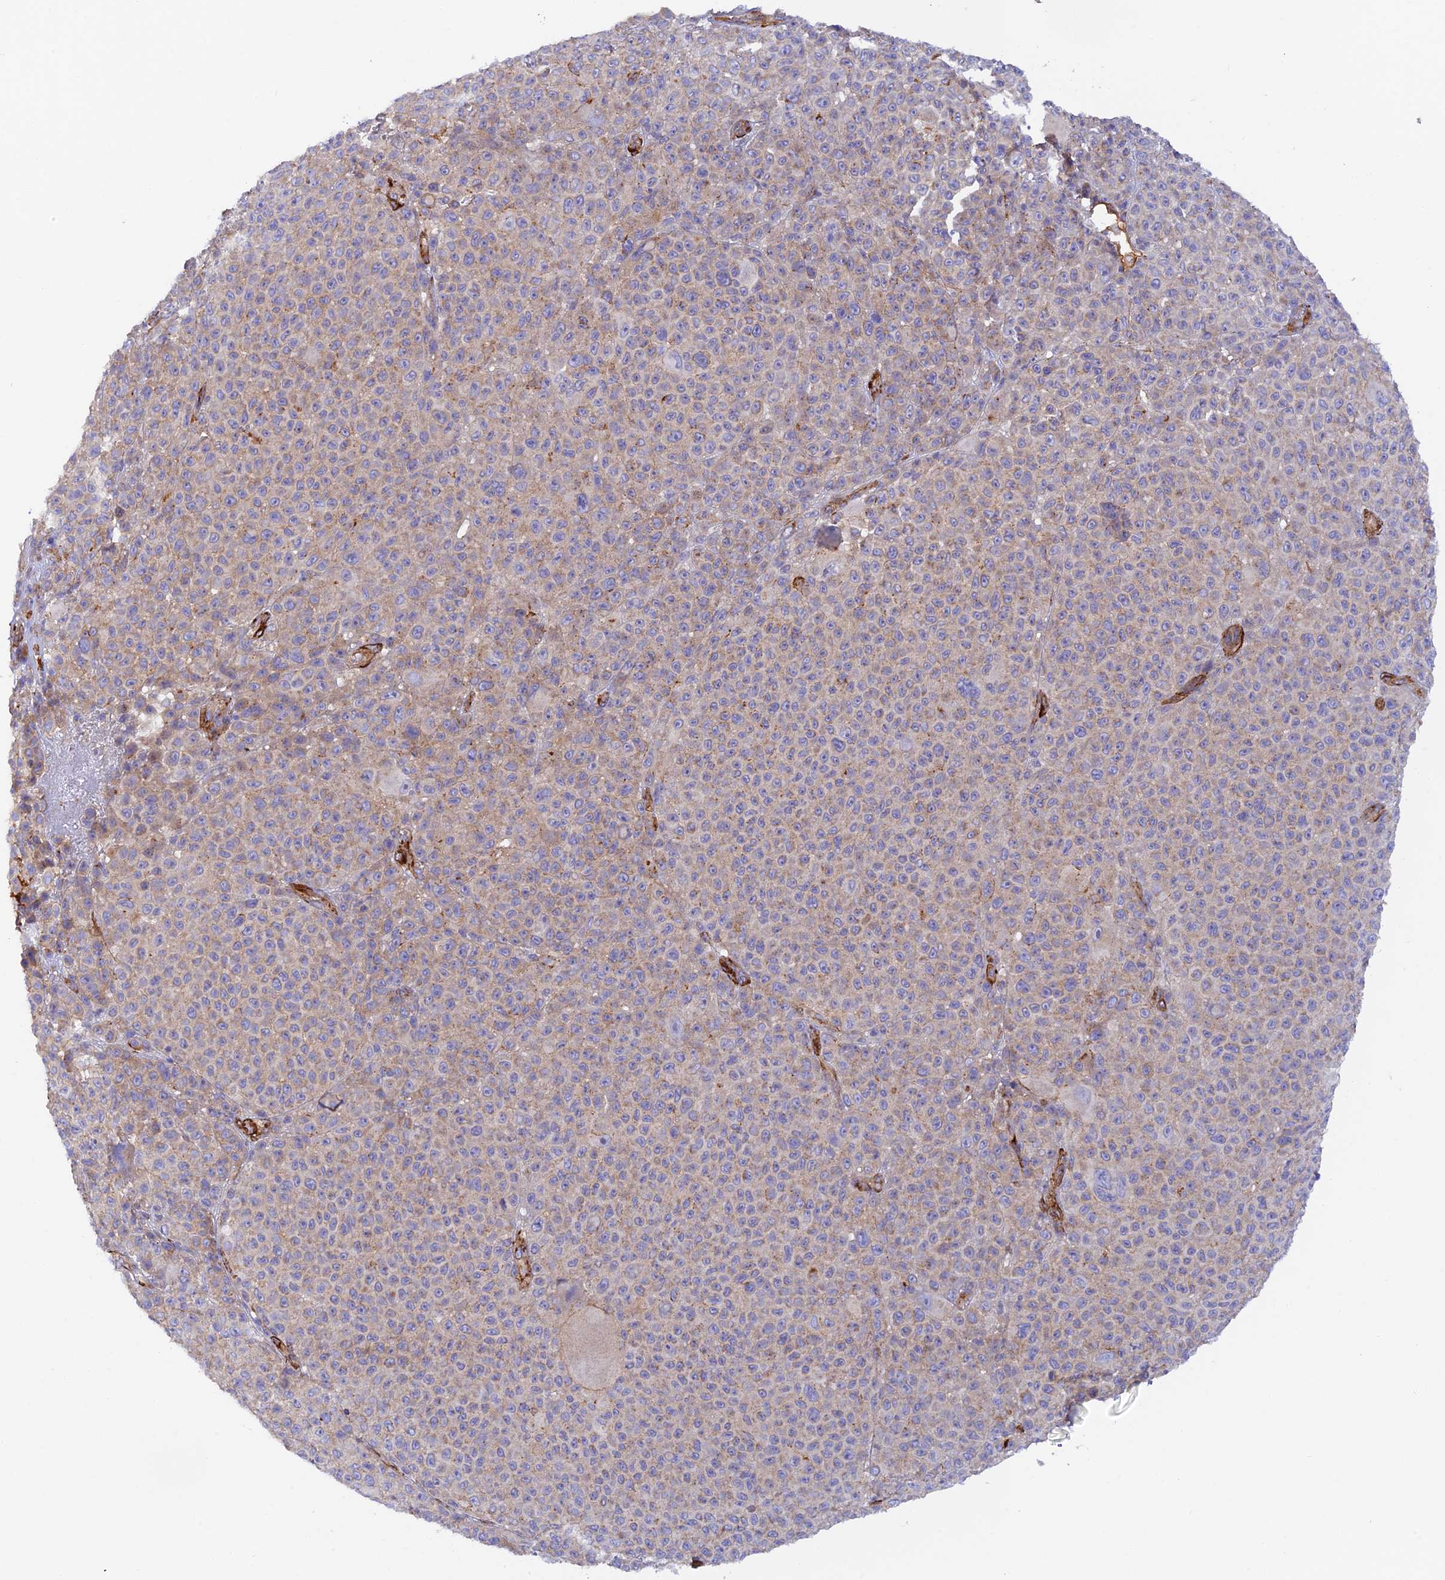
{"staining": {"intensity": "weak", "quantity": "25%-75%", "location": "cytoplasmic/membranous"}, "tissue": "melanoma", "cell_type": "Tumor cells", "image_type": "cancer", "snomed": [{"axis": "morphology", "description": "Malignant melanoma, NOS"}, {"axis": "topography", "description": "Skin"}], "caption": "Melanoma stained with DAB immunohistochemistry (IHC) shows low levels of weak cytoplasmic/membranous staining in about 25%-75% of tumor cells. The staining is performed using DAB brown chromogen to label protein expression. The nuclei are counter-stained blue using hematoxylin.", "gene": "MYO9A", "patient": {"sex": "female", "age": 94}}